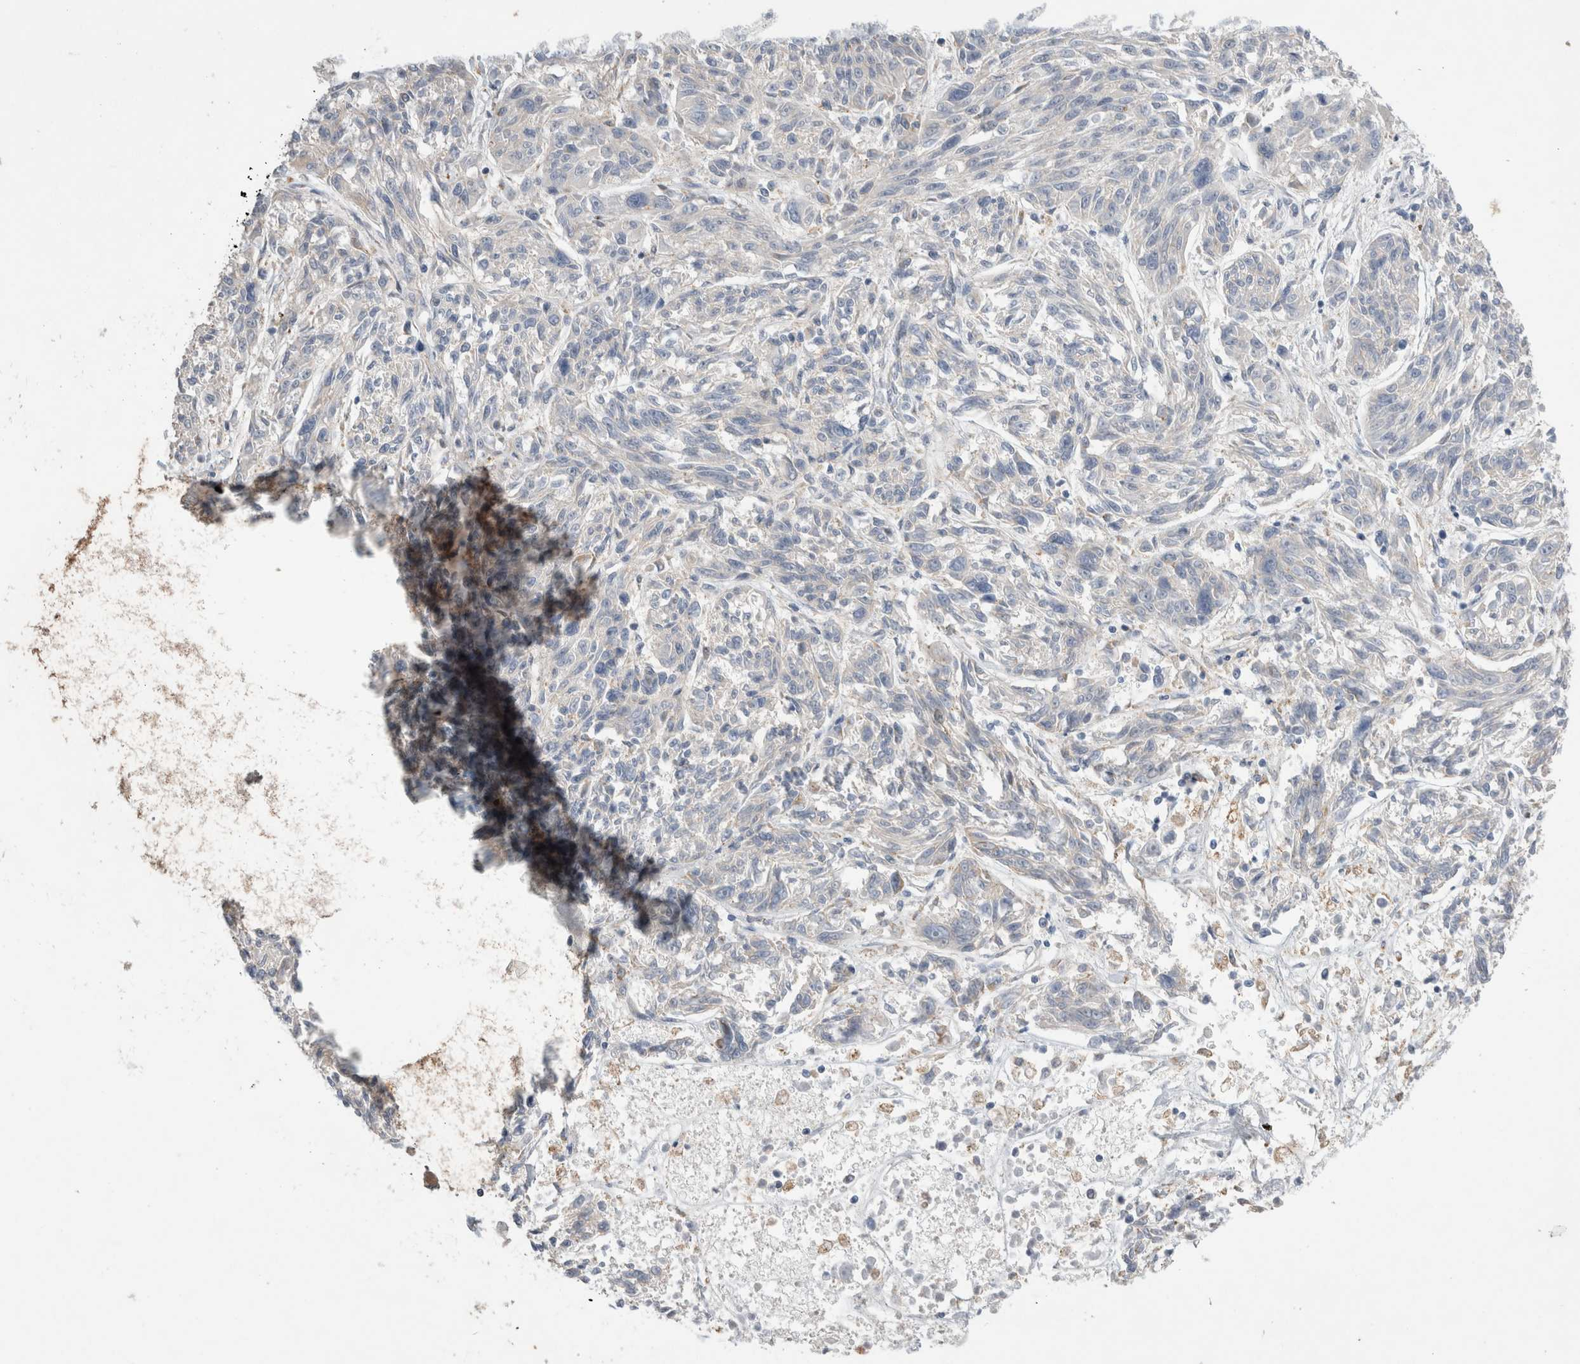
{"staining": {"intensity": "negative", "quantity": "none", "location": "none"}, "tissue": "melanoma", "cell_type": "Tumor cells", "image_type": "cancer", "snomed": [{"axis": "morphology", "description": "Malignant melanoma, NOS"}, {"axis": "topography", "description": "Skin"}], "caption": "Tumor cells are negative for protein expression in human melanoma.", "gene": "TRMT9B", "patient": {"sex": "male", "age": 53}}